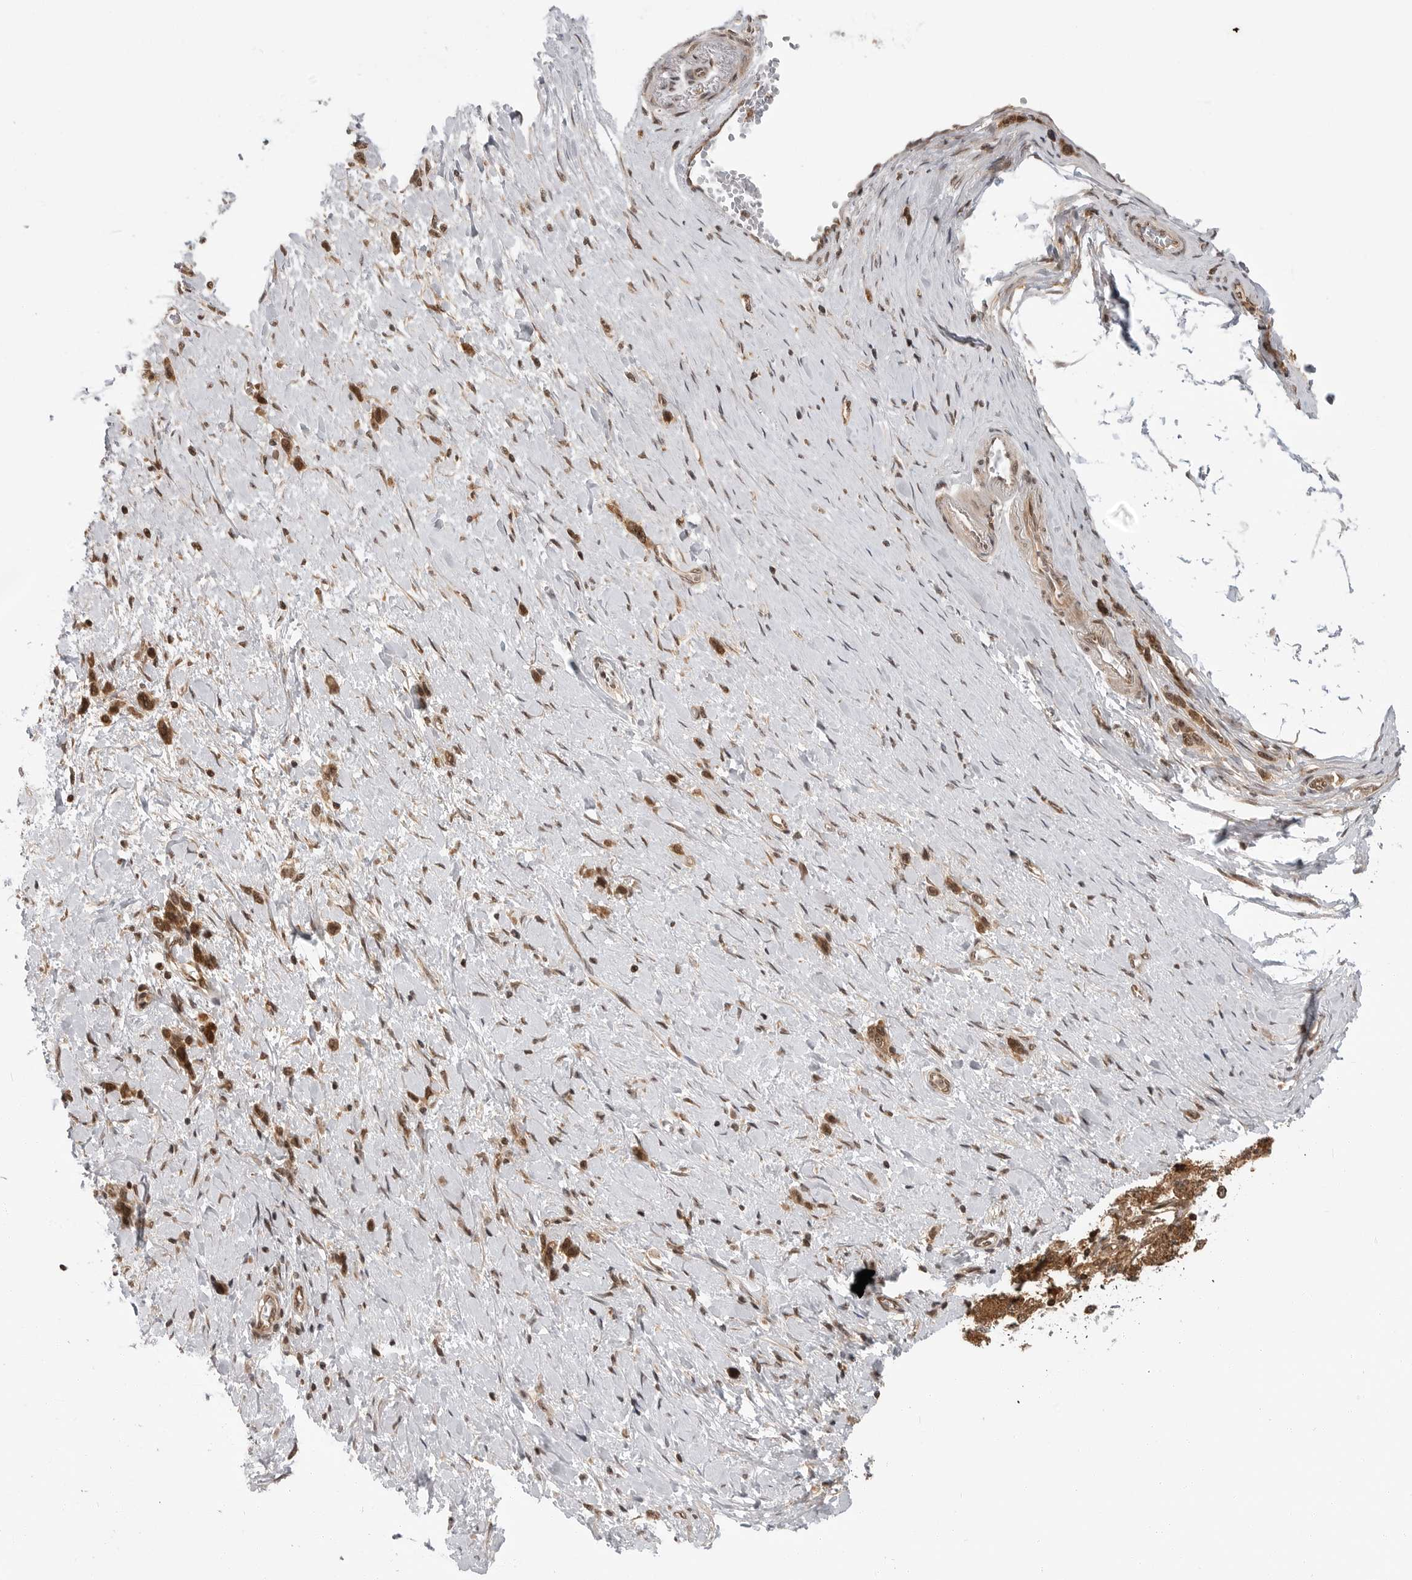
{"staining": {"intensity": "strong", "quantity": ">75%", "location": "cytoplasmic/membranous,nuclear"}, "tissue": "stomach cancer", "cell_type": "Tumor cells", "image_type": "cancer", "snomed": [{"axis": "morphology", "description": "Adenocarcinoma, NOS"}, {"axis": "topography", "description": "Stomach"}], "caption": "Protein analysis of stomach cancer (adenocarcinoma) tissue displays strong cytoplasmic/membranous and nuclear expression in approximately >75% of tumor cells. The staining was performed using DAB (3,3'-diaminobenzidine), with brown indicating positive protein expression. Nuclei are stained blue with hematoxylin.", "gene": "SZRD1", "patient": {"sex": "female", "age": 65}}